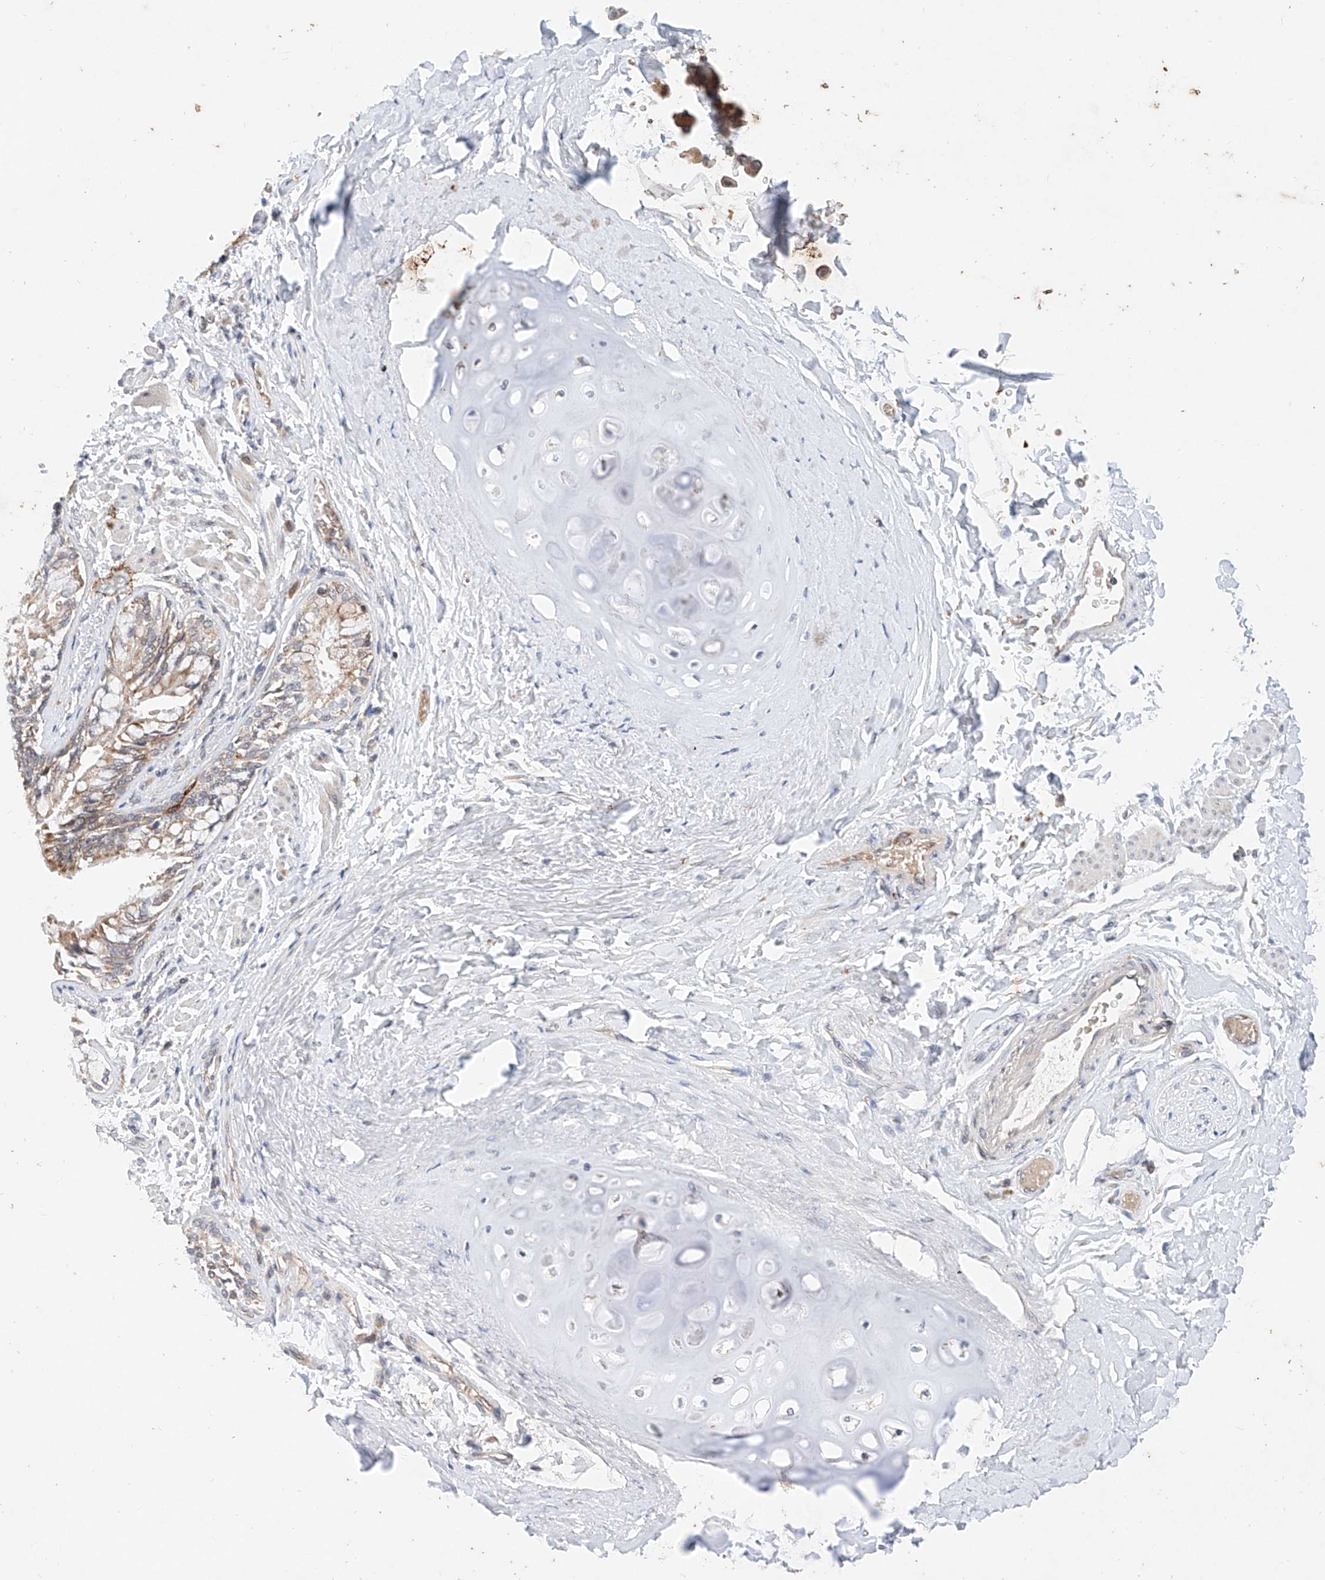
{"staining": {"intensity": "moderate", "quantity": ">75%", "location": "cytoplasmic/membranous"}, "tissue": "bronchus", "cell_type": "Respiratory epithelial cells", "image_type": "normal", "snomed": [{"axis": "morphology", "description": "Normal tissue, NOS"}, {"axis": "morphology", "description": "Inflammation, NOS"}, {"axis": "topography", "description": "Lung"}], "caption": "Bronchus stained with DAB (3,3'-diaminobenzidine) immunohistochemistry (IHC) shows medium levels of moderate cytoplasmic/membranous positivity in approximately >75% of respiratory epithelial cells. (IHC, brightfield microscopy, high magnification).", "gene": "FASTK", "patient": {"sex": "female", "age": 46}}